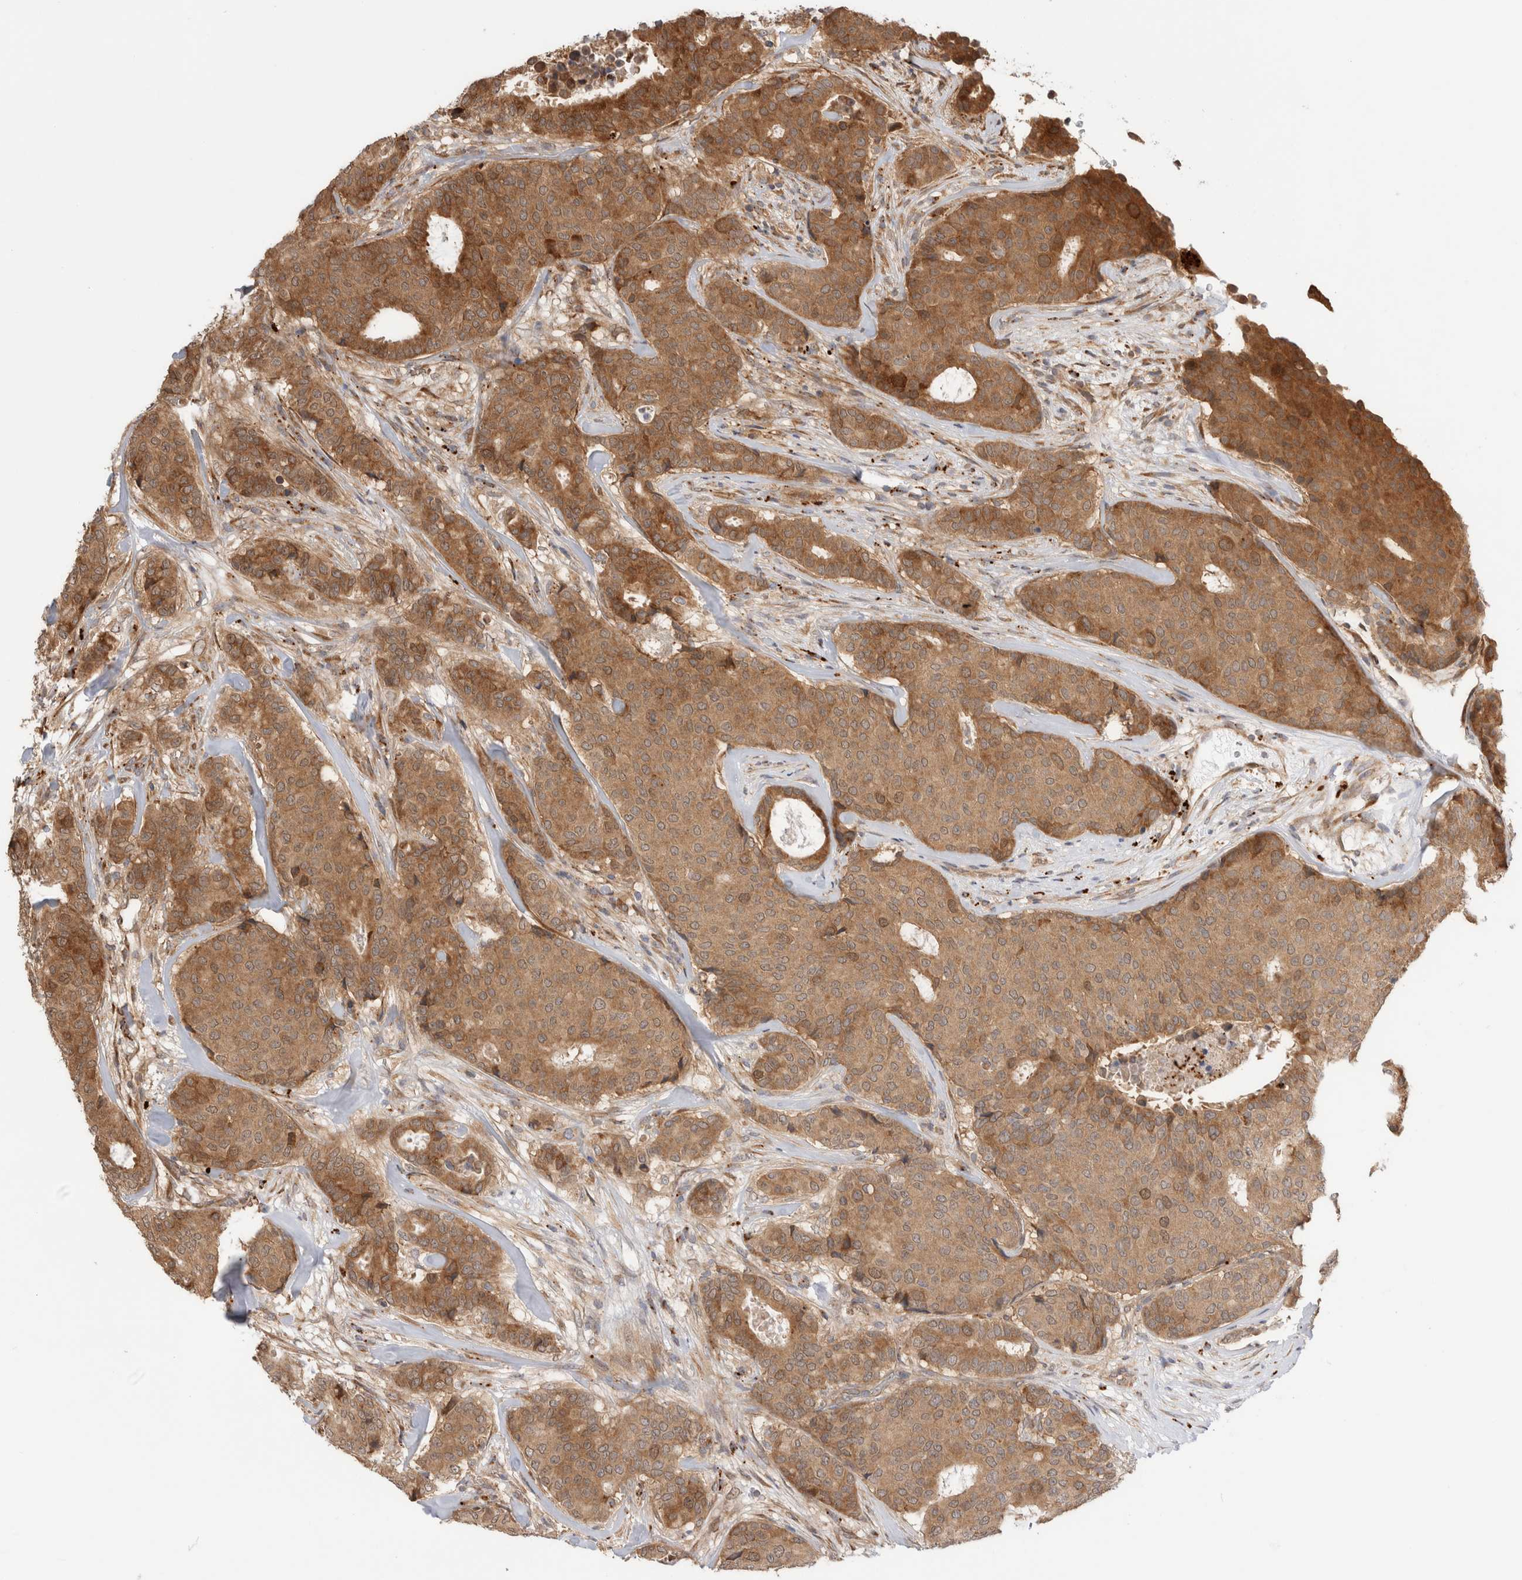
{"staining": {"intensity": "moderate", "quantity": ">75%", "location": "cytoplasmic/membranous"}, "tissue": "breast cancer", "cell_type": "Tumor cells", "image_type": "cancer", "snomed": [{"axis": "morphology", "description": "Duct carcinoma"}, {"axis": "topography", "description": "Breast"}], "caption": "Protein expression analysis of invasive ductal carcinoma (breast) demonstrates moderate cytoplasmic/membranous staining in approximately >75% of tumor cells.", "gene": "ACTL9", "patient": {"sex": "female", "age": 75}}